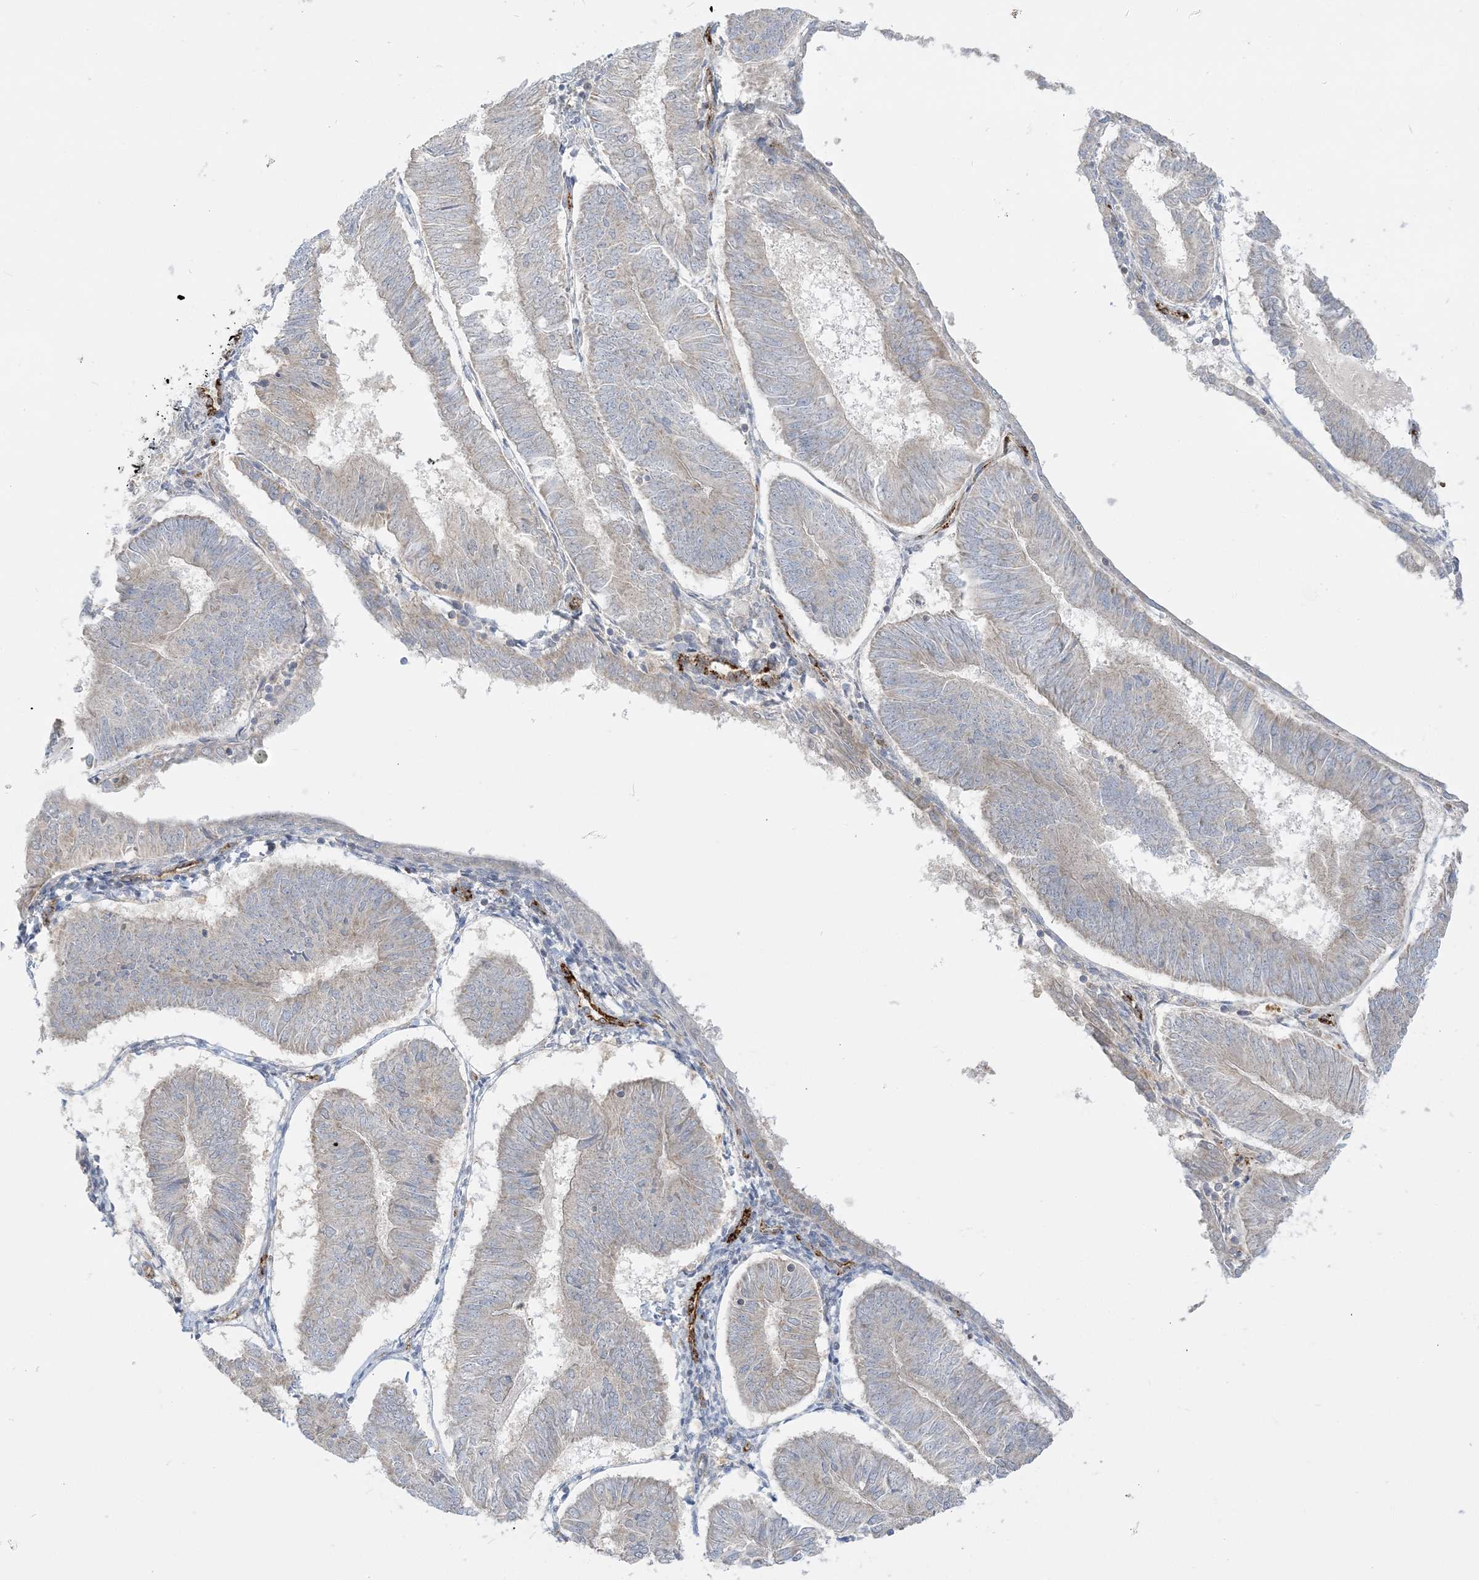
{"staining": {"intensity": "weak", "quantity": "<25%", "location": "cytoplasmic/membranous"}, "tissue": "endometrial cancer", "cell_type": "Tumor cells", "image_type": "cancer", "snomed": [{"axis": "morphology", "description": "Adenocarcinoma, NOS"}, {"axis": "topography", "description": "Endometrium"}], "caption": "Photomicrograph shows no protein expression in tumor cells of endometrial adenocarcinoma tissue.", "gene": "INPP1", "patient": {"sex": "female", "age": 58}}